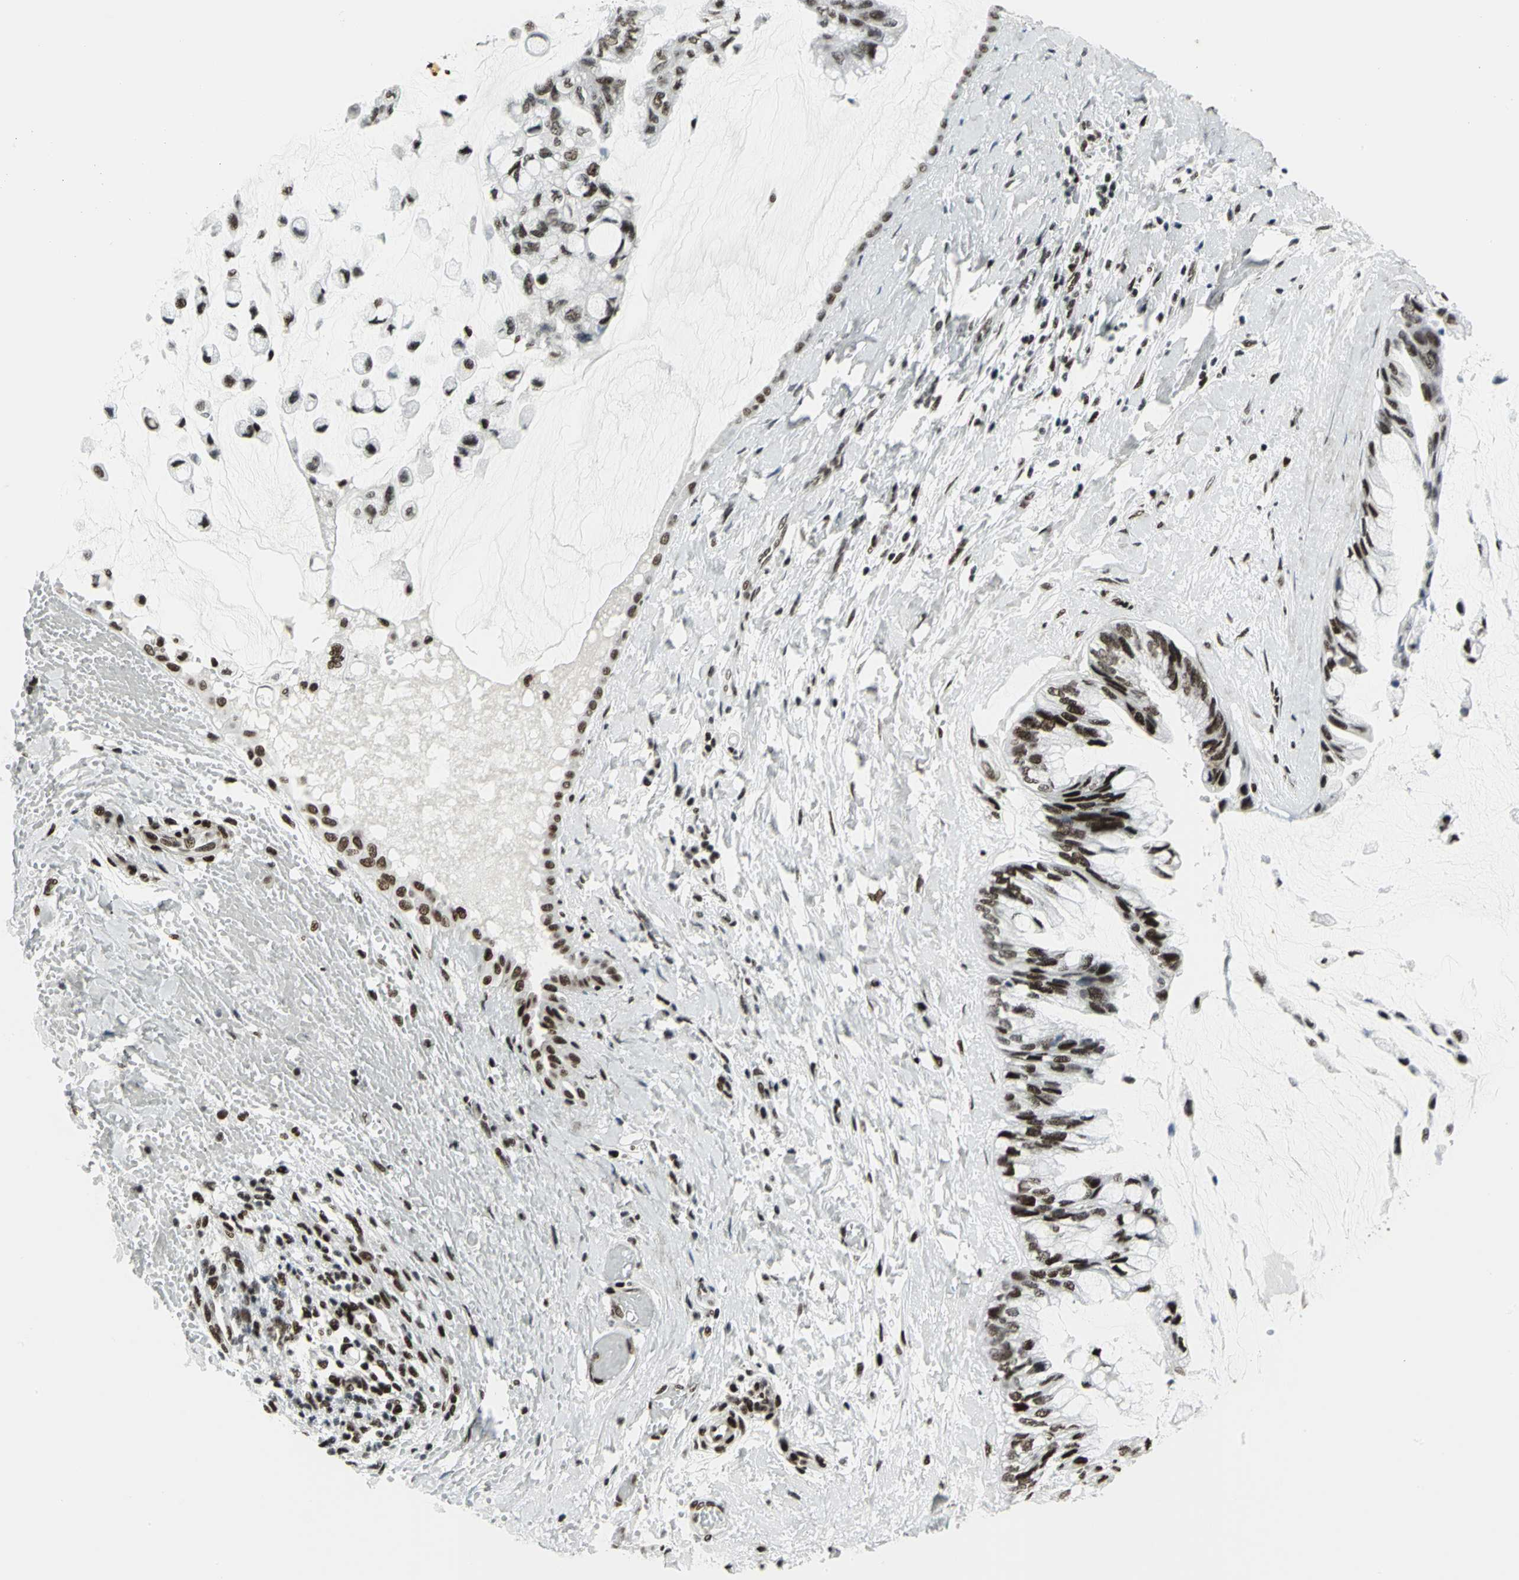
{"staining": {"intensity": "strong", "quantity": ">75%", "location": "nuclear"}, "tissue": "ovarian cancer", "cell_type": "Tumor cells", "image_type": "cancer", "snomed": [{"axis": "morphology", "description": "Cystadenocarcinoma, mucinous, NOS"}, {"axis": "topography", "description": "Ovary"}], "caption": "Mucinous cystadenocarcinoma (ovarian) tissue reveals strong nuclear positivity in about >75% of tumor cells (Brightfield microscopy of DAB IHC at high magnification).", "gene": "SMARCA4", "patient": {"sex": "female", "age": 39}}